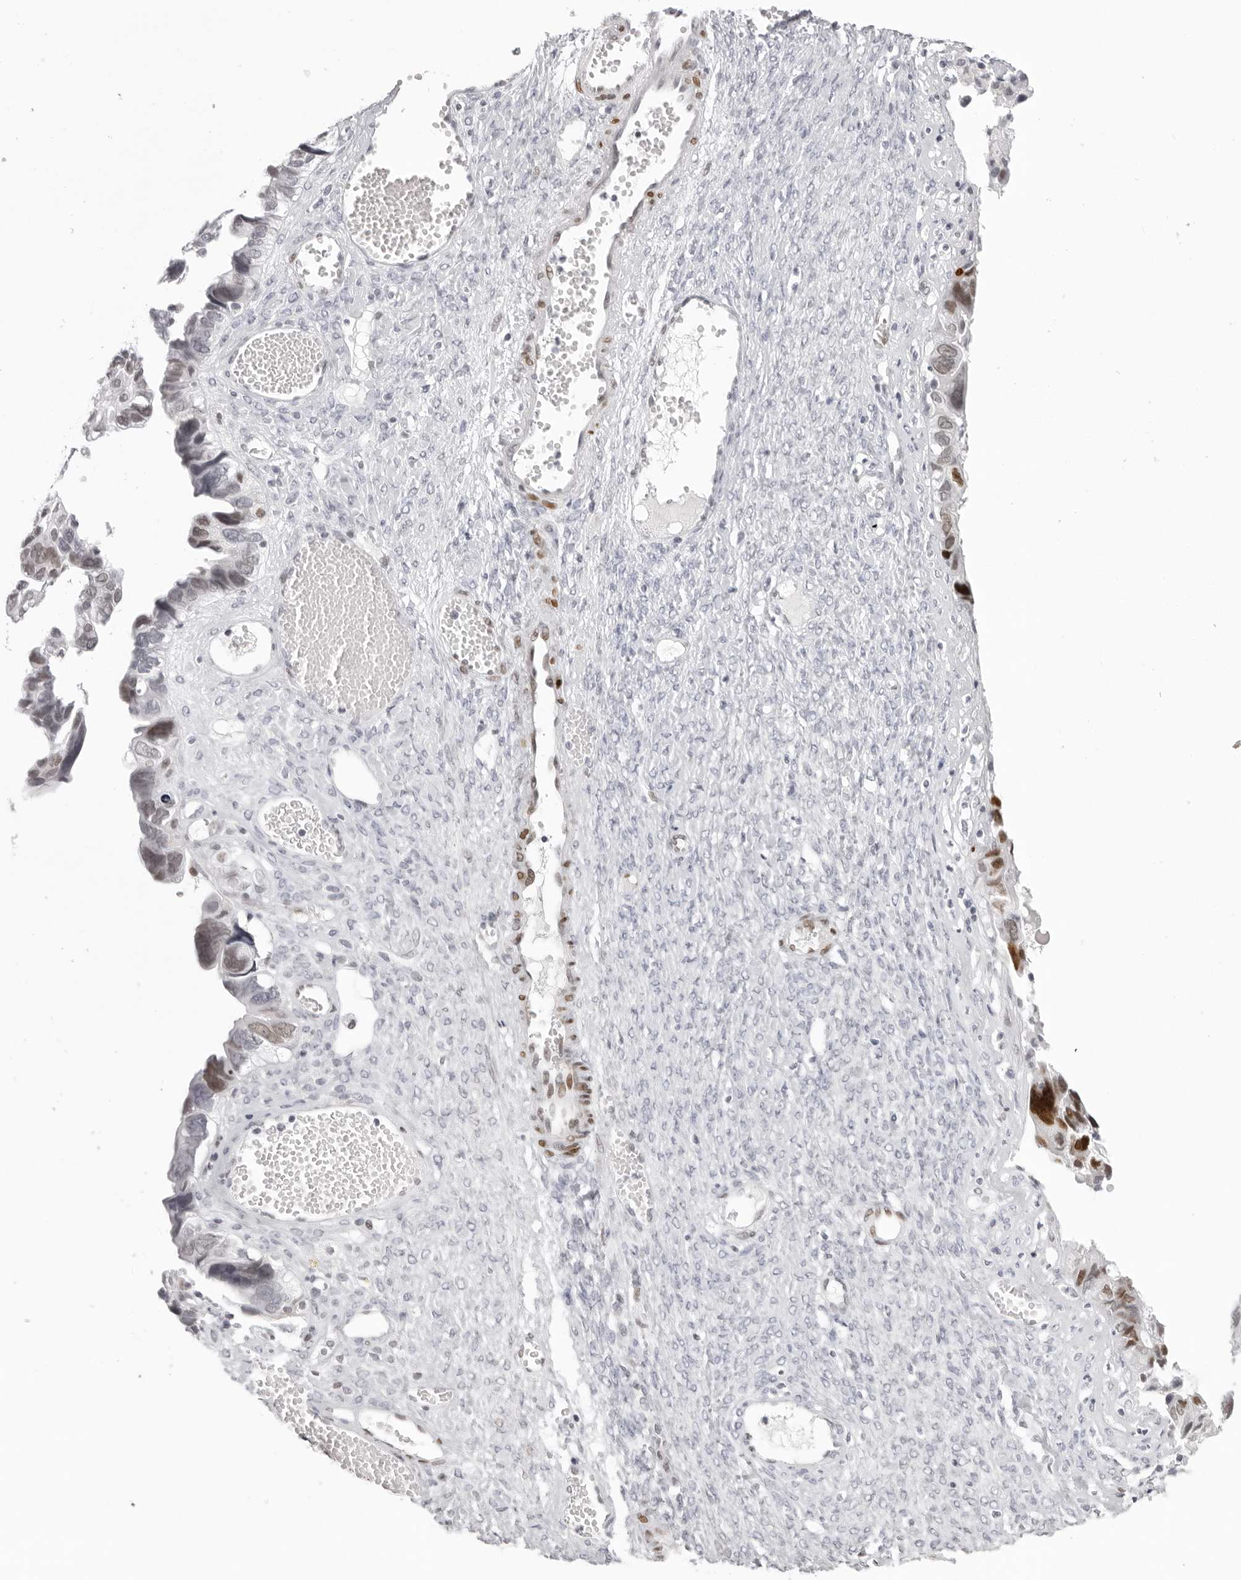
{"staining": {"intensity": "moderate", "quantity": "<25%", "location": "nuclear"}, "tissue": "ovarian cancer", "cell_type": "Tumor cells", "image_type": "cancer", "snomed": [{"axis": "morphology", "description": "Cystadenocarcinoma, serous, NOS"}, {"axis": "topography", "description": "Ovary"}], "caption": "DAB (3,3'-diaminobenzidine) immunohistochemical staining of human ovarian serous cystadenocarcinoma displays moderate nuclear protein expression in about <25% of tumor cells.", "gene": "MAFK", "patient": {"sex": "female", "age": 79}}